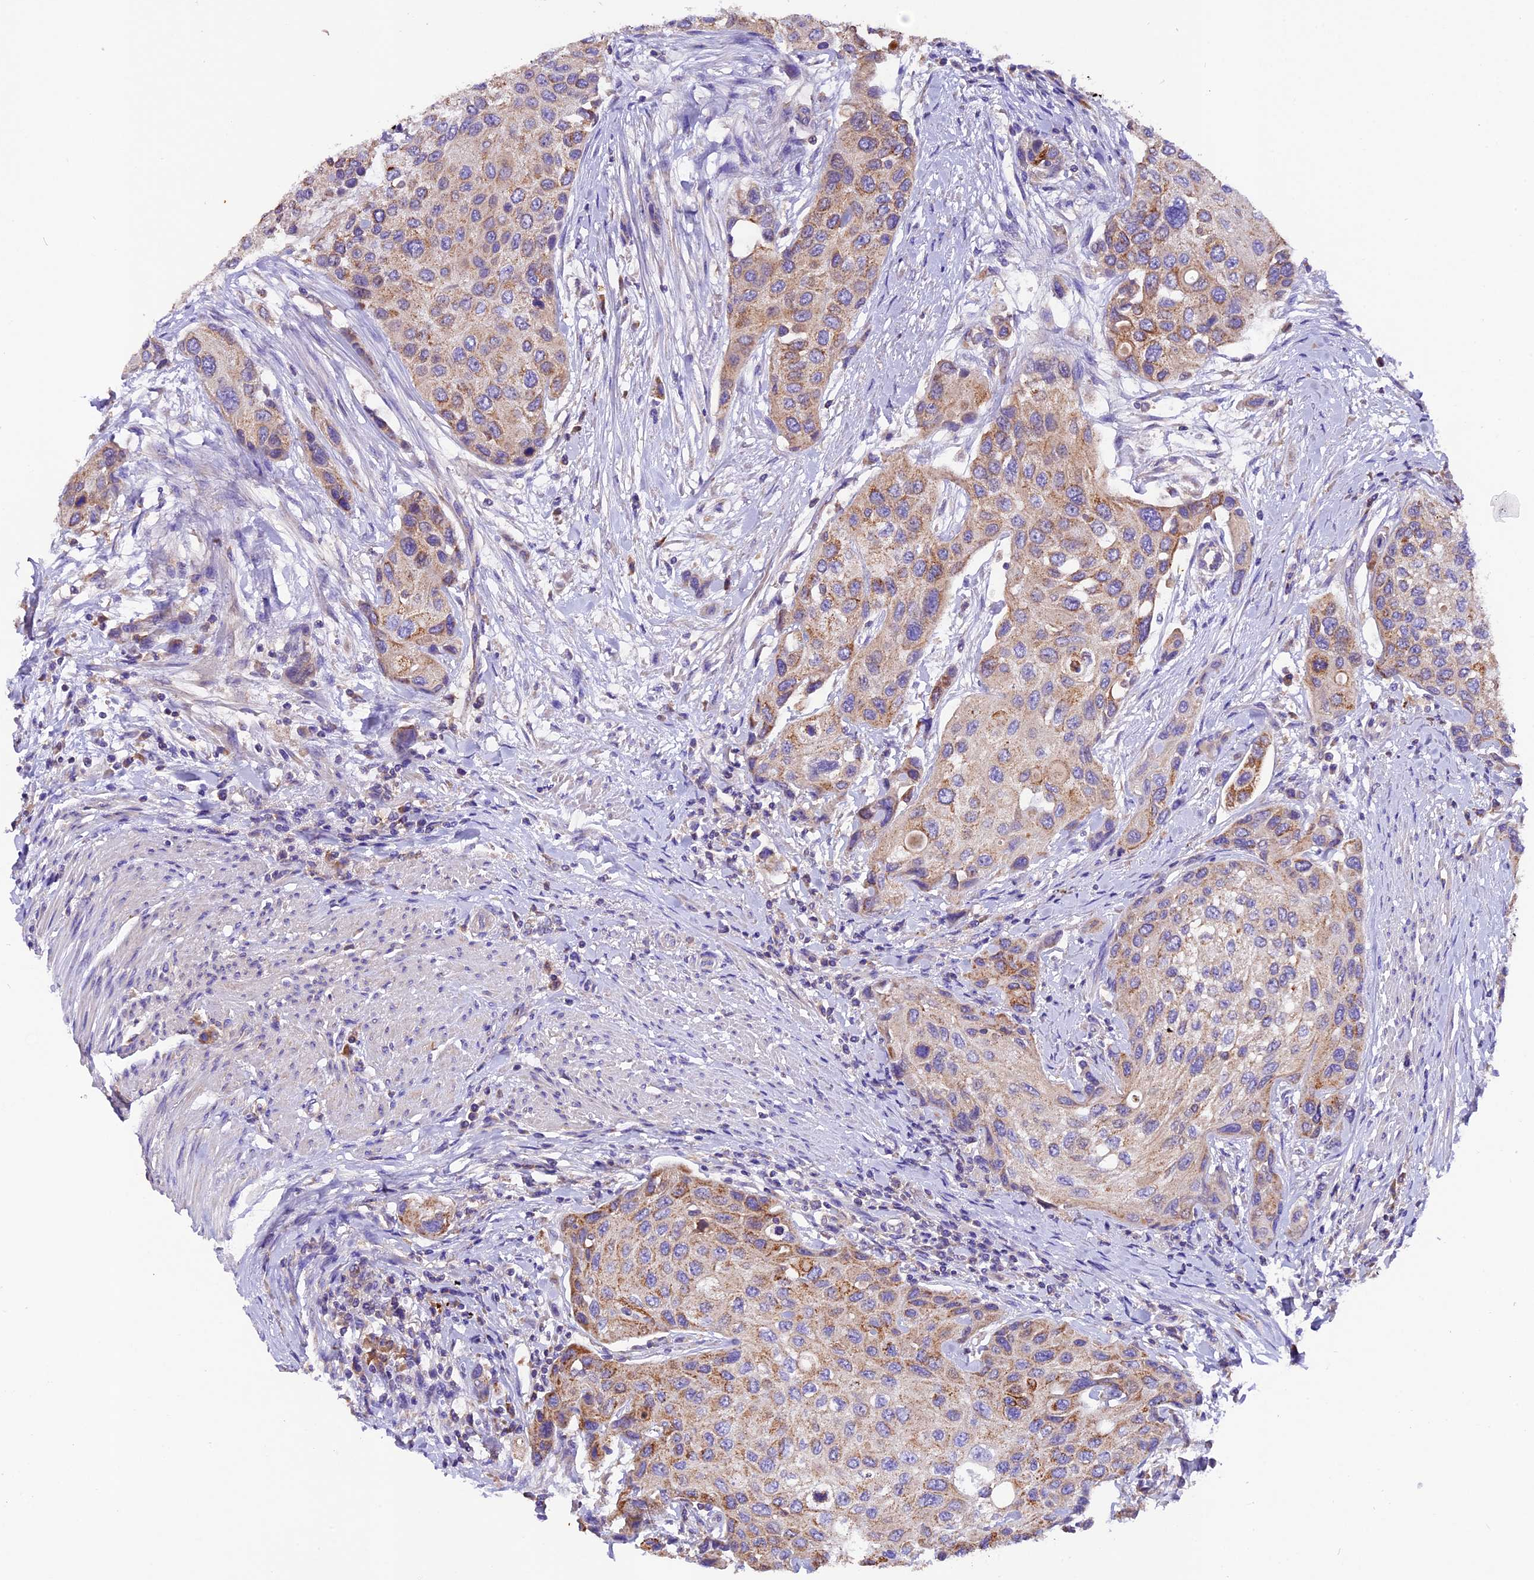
{"staining": {"intensity": "moderate", "quantity": ">75%", "location": "cytoplasmic/membranous"}, "tissue": "urothelial cancer", "cell_type": "Tumor cells", "image_type": "cancer", "snomed": [{"axis": "morphology", "description": "Normal tissue, NOS"}, {"axis": "morphology", "description": "Urothelial carcinoma, High grade"}, {"axis": "topography", "description": "Vascular tissue"}, {"axis": "topography", "description": "Urinary bladder"}], "caption": "Tumor cells exhibit medium levels of moderate cytoplasmic/membranous expression in approximately >75% of cells in human urothelial cancer. The protein of interest is stained brown, and the nuclei are stained in blue (DAB (3,3'-diaminobenzidine) IHC with brightfield microscopy, high magnification).", "gene": "SIX5", "patient": {"sex": "female", "age": 56}}